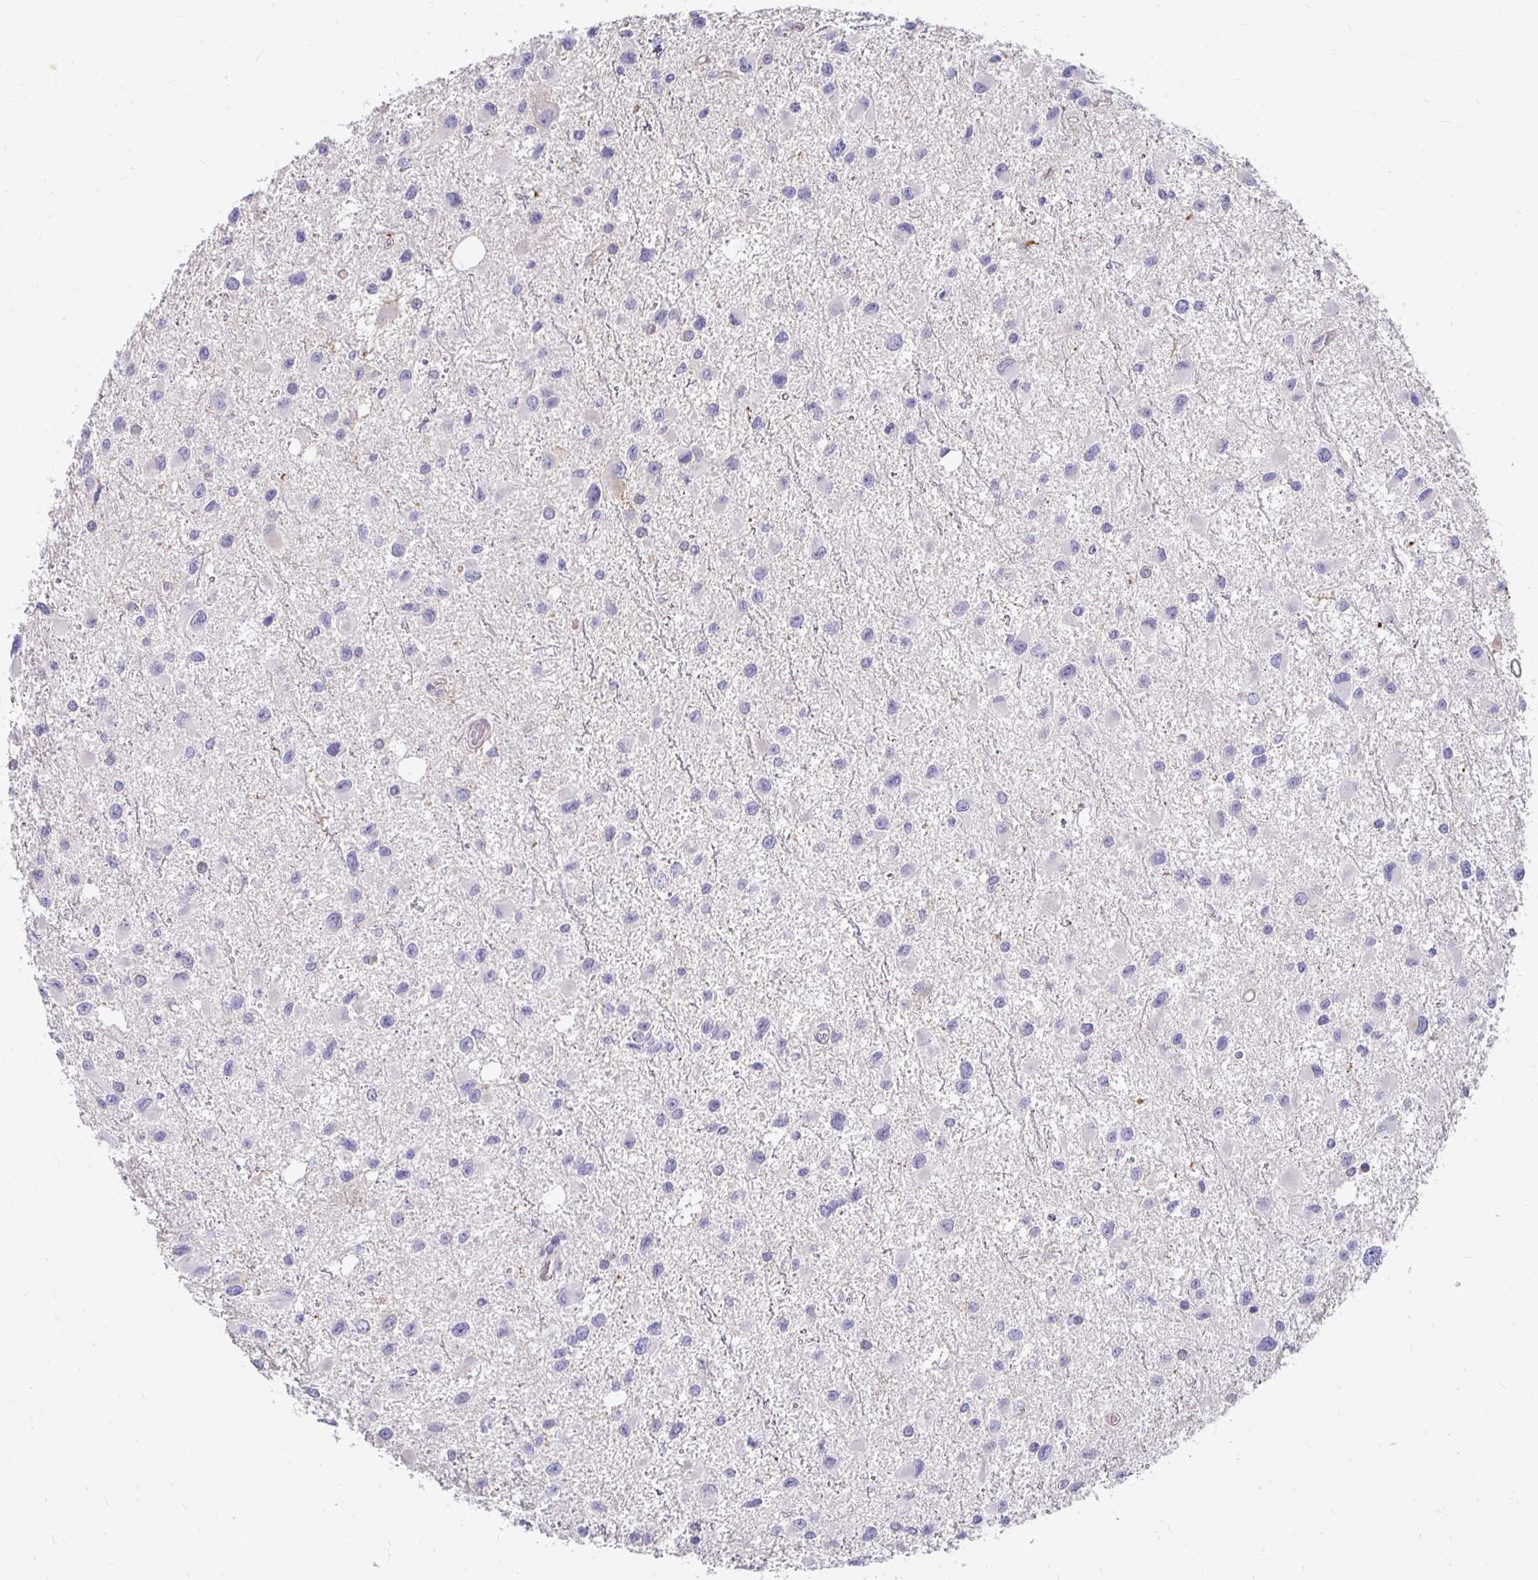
{"staining": {"intensity": "negative", "quantity": "none", "location": "none"}, "tissue": "glioma", "cell_type": "Tumor cells", "image_type": "cancer", "snomed": [{"axis": "morphology", "description": "Glioma, malignant, Low grade"}, {"axis": "topography", "description": "Brain"}], "caption": "Tumor cells show no significant protein staining in low-grade glioma (malignant).", "gene": "AKAP6", "patient": {"sex": "female", "age": 32}}